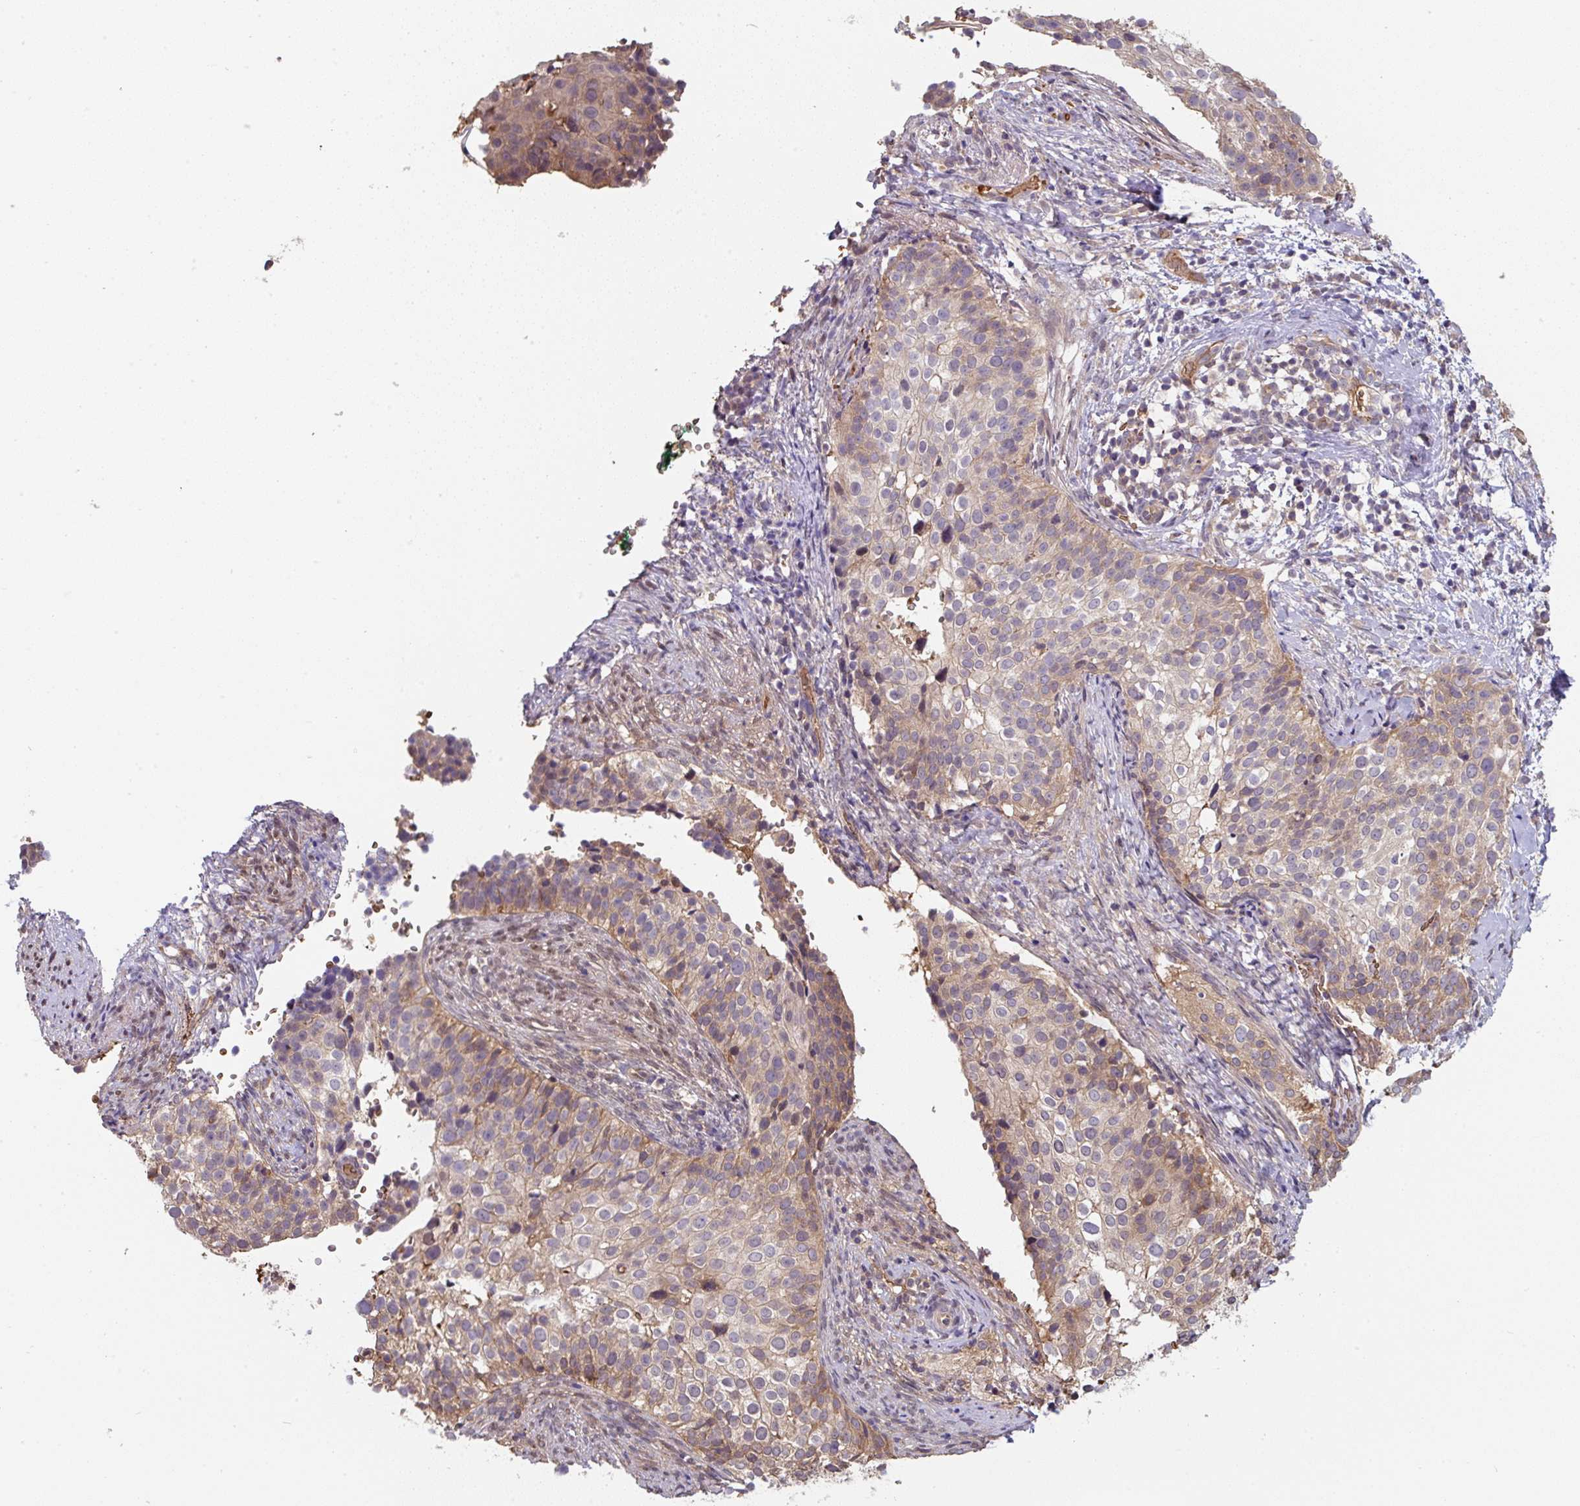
{"staining": {"intensity": "moderate", "quantity": "<25%", "location": "cytoplasmic/membranous"}, "tissue": "cervical cancer", "cell_type": "Tumor cells", "image_type": "cancer", "snomed": [{"axis": "morphology", "description": "Squamous cell carcinoma, NOS"}, {"axis": "topography", "description": "Cervix"}], "caption": "Protein expression analysis of cervical cancer reveals moderate cytoplasmic/membranous staining in approximately <25% of tumor cells. Using DAB (brown) and hematoxylin (blue) stains, captured at high magnification using brightfield microscopy.", "gene": "ST13", "patient": {"sex": "female", "age": 44}}